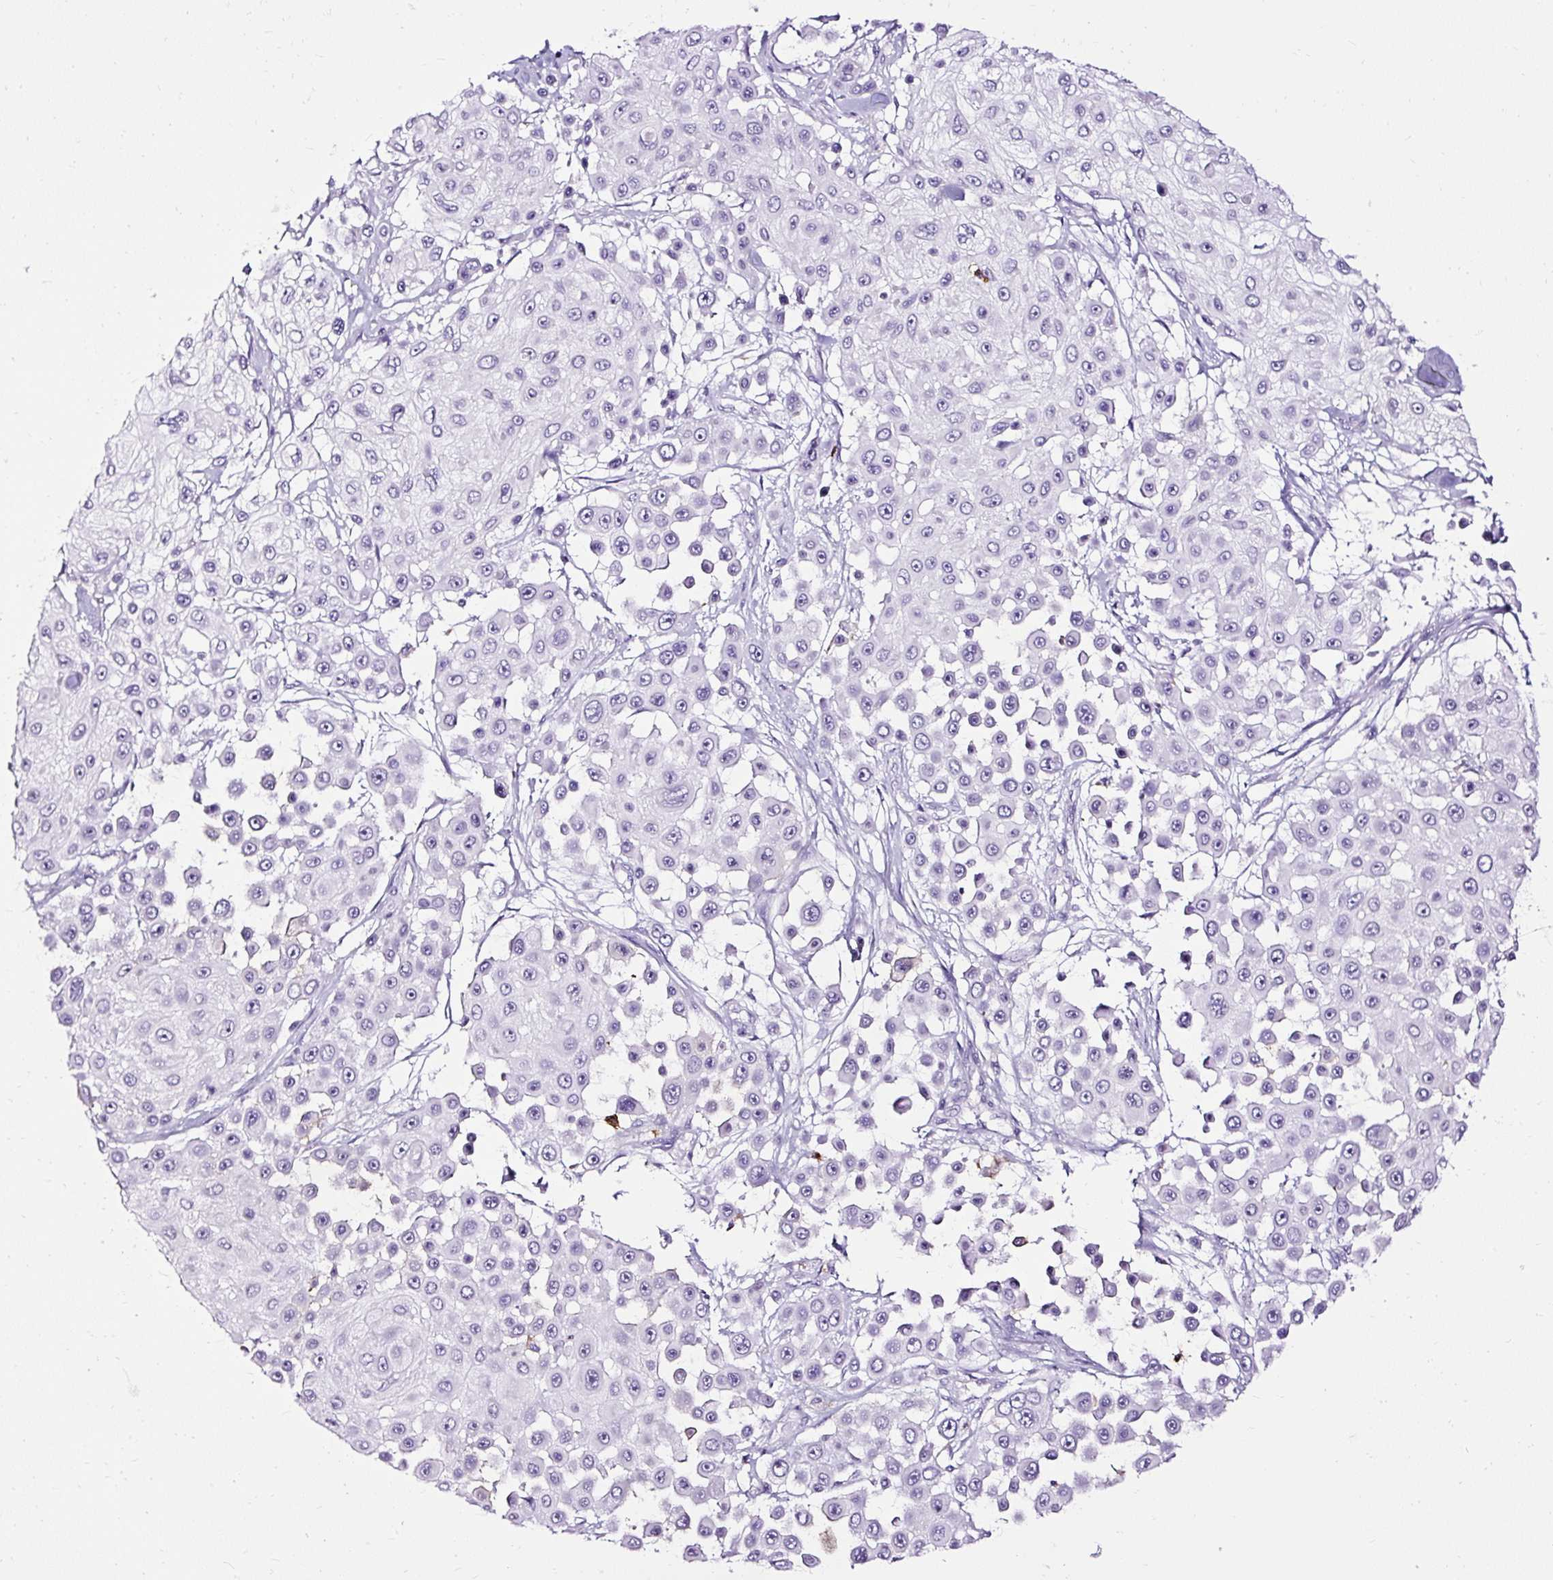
{"staining": {"intensity": "negative", "quantity": "none", "location": "none"}, "tissue": "skin cancer", "cell_type": "Tumor cells", "image_type": "cancer", "snomed": [{"axis": "morphology", "description": "Squamous cell carcinoma, NOS"}, {"axis": "topography", "description": "Skin"}], "caption": "Image shows no significant protein staining in tumor cells of skin cancer.", "gene": "SLC7A8", "patient": {"sex": "male", "age": 67}}